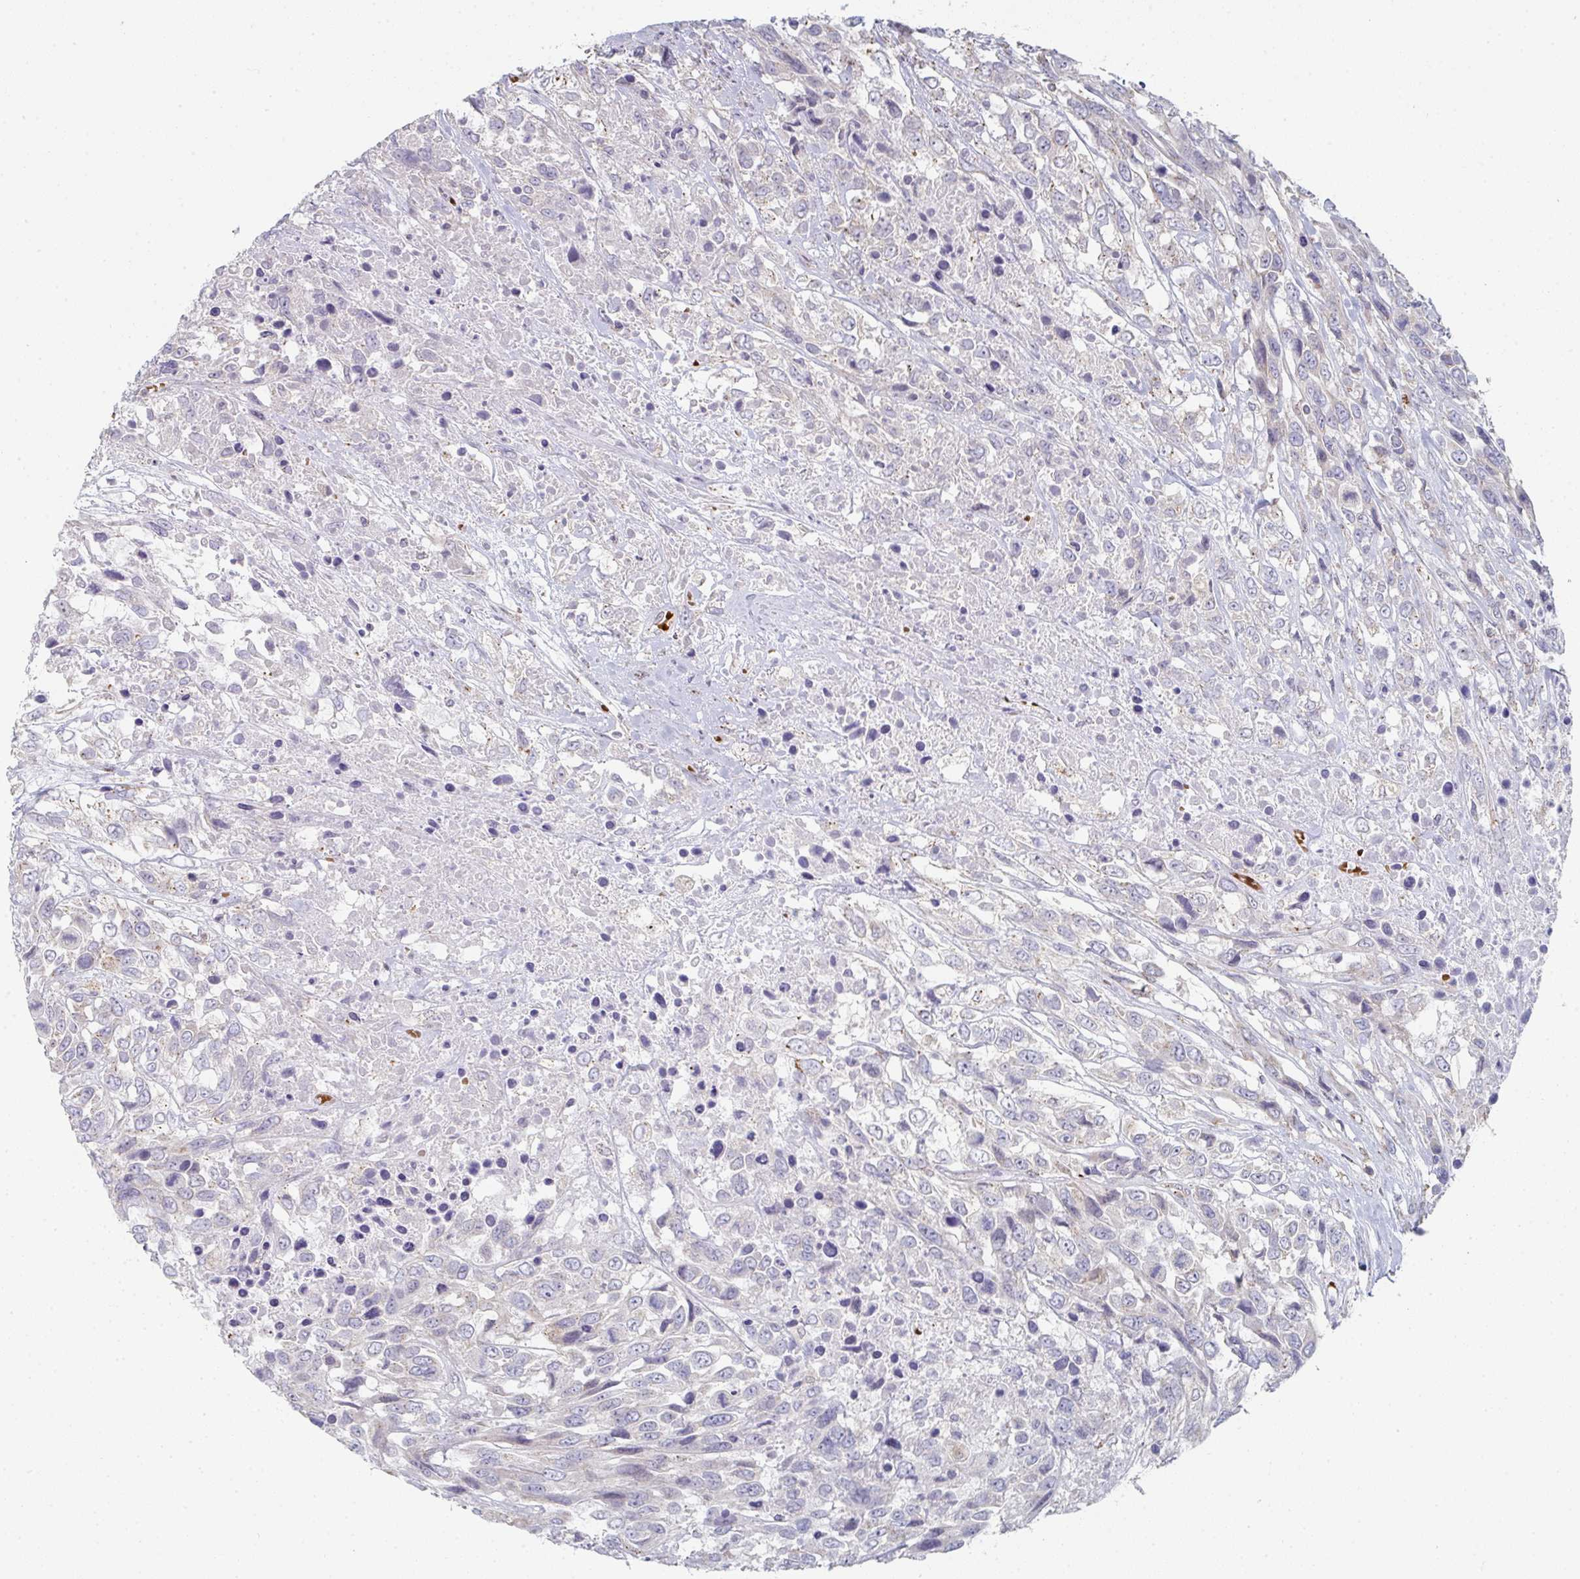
{"staining": {"intensity": "weak", "quantity": "<25%", "location": "cytoplasmic/membranous"}, "tissue": "urothelial cancer", "cell_type": "Tumor cells", "image_type": "cancer", "snomed": [{"axis": "morphology", "description": "Urothelial carcinoma, High grade"}, {"axis": "topography", "description": "Urinary bladder"}], "caption": "Urothelial cancer was stained to show a protein in brown. There is no significant positivity in tumor cells.", "gene": "ZNF526", "patient": {"sex": "female", "age": 70}}